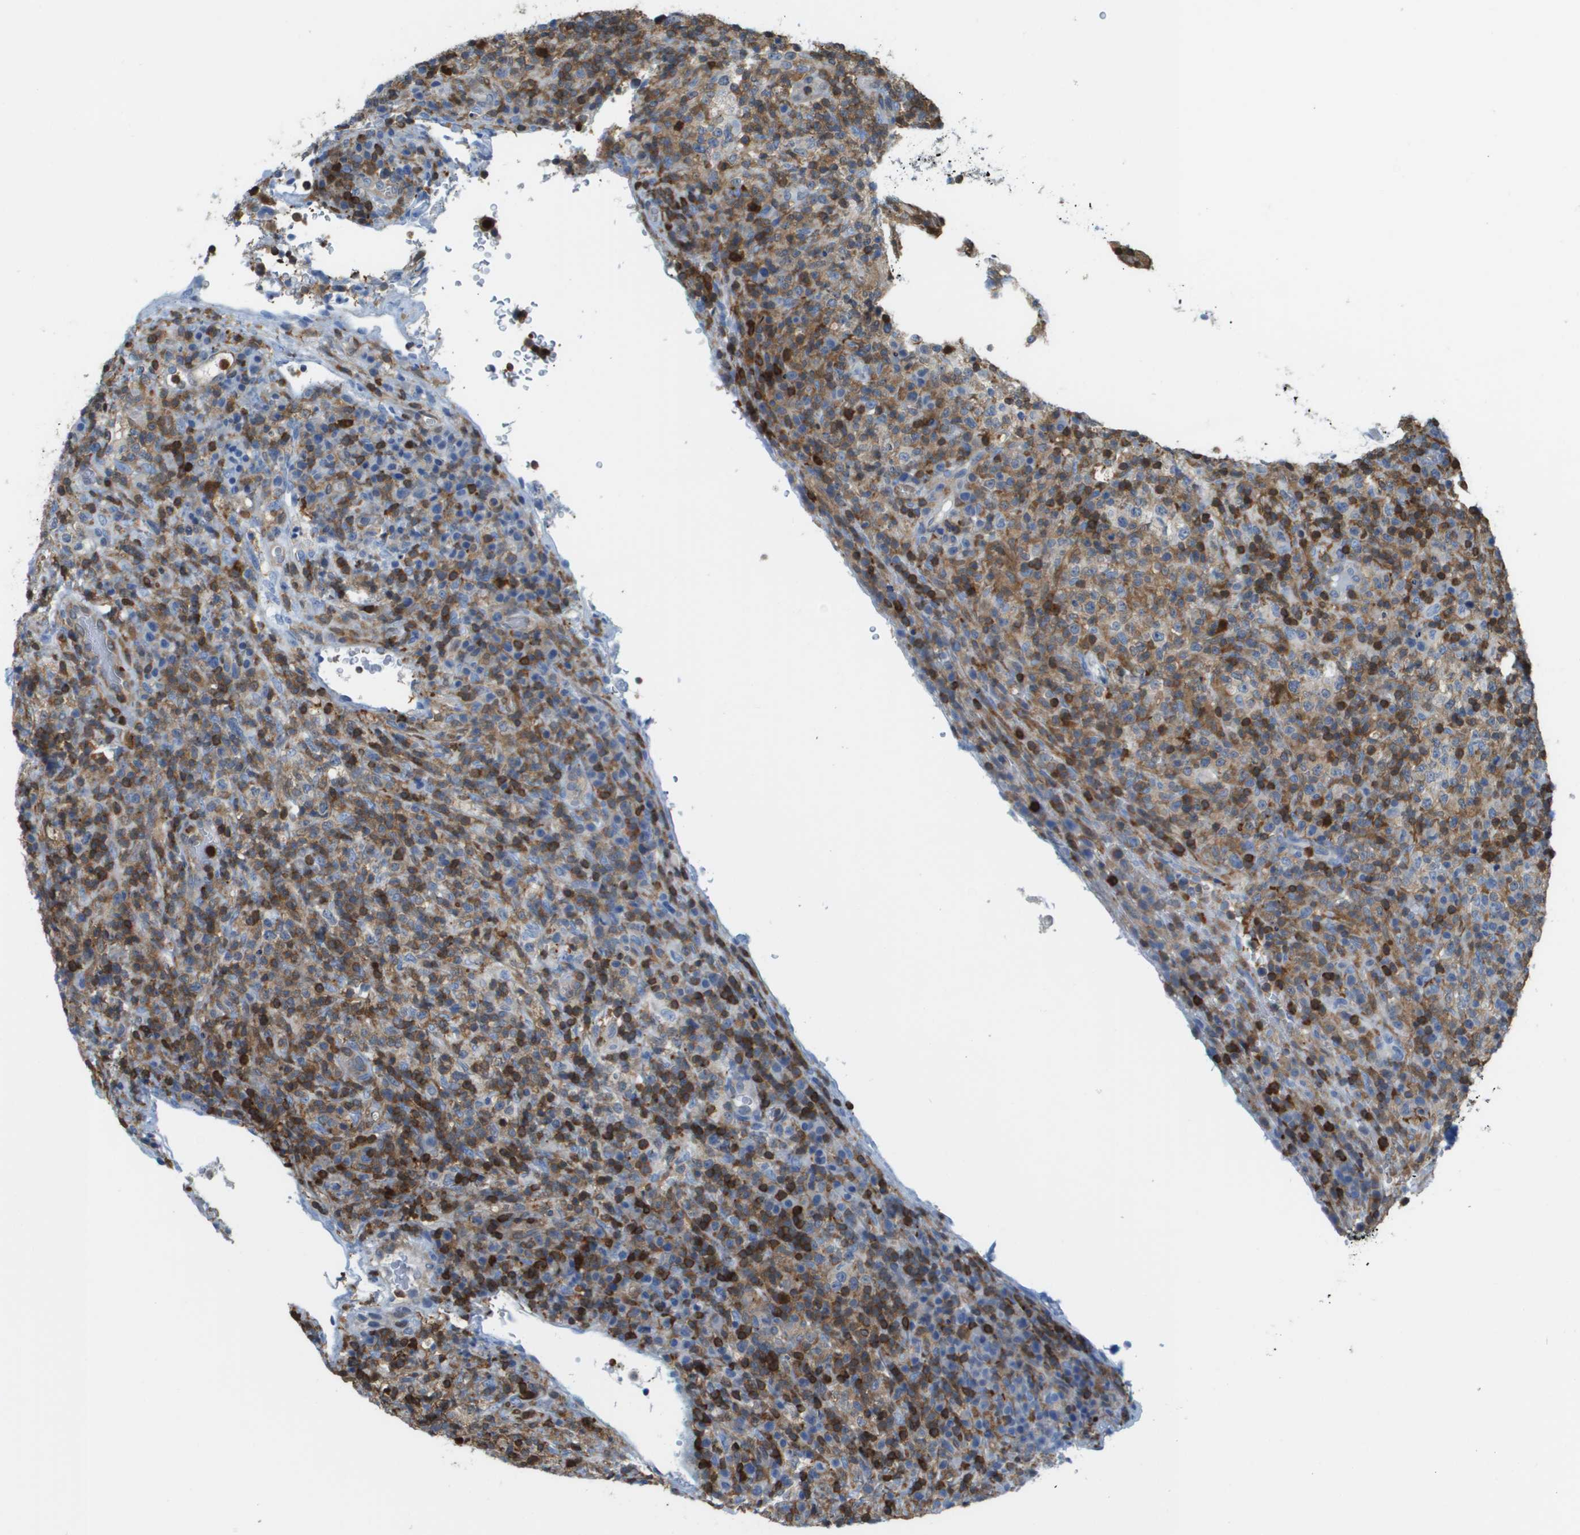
{"staining": {"intensity": "strong", "quantity": "25%-75%", "location": "cytoplasmic/membranous"}, "tissue": "lymphoma", "cell_type": "Tumor cells", "image_type": "cancer", "snomed": [{"axis": "morphology", "description": "Malignant lymphoma, non-Hodgkin's type, High grade"}, {"axis": "topography", "description": "Lymph node"}], "caption": "Human lymphoma stained for a protein (brown) shows strong cytoplasmic/membranous positive expression in about 25%-75% of tumor cells.", "gene": "DOCK5", "patient": {"sex": "female", "age": 76}}